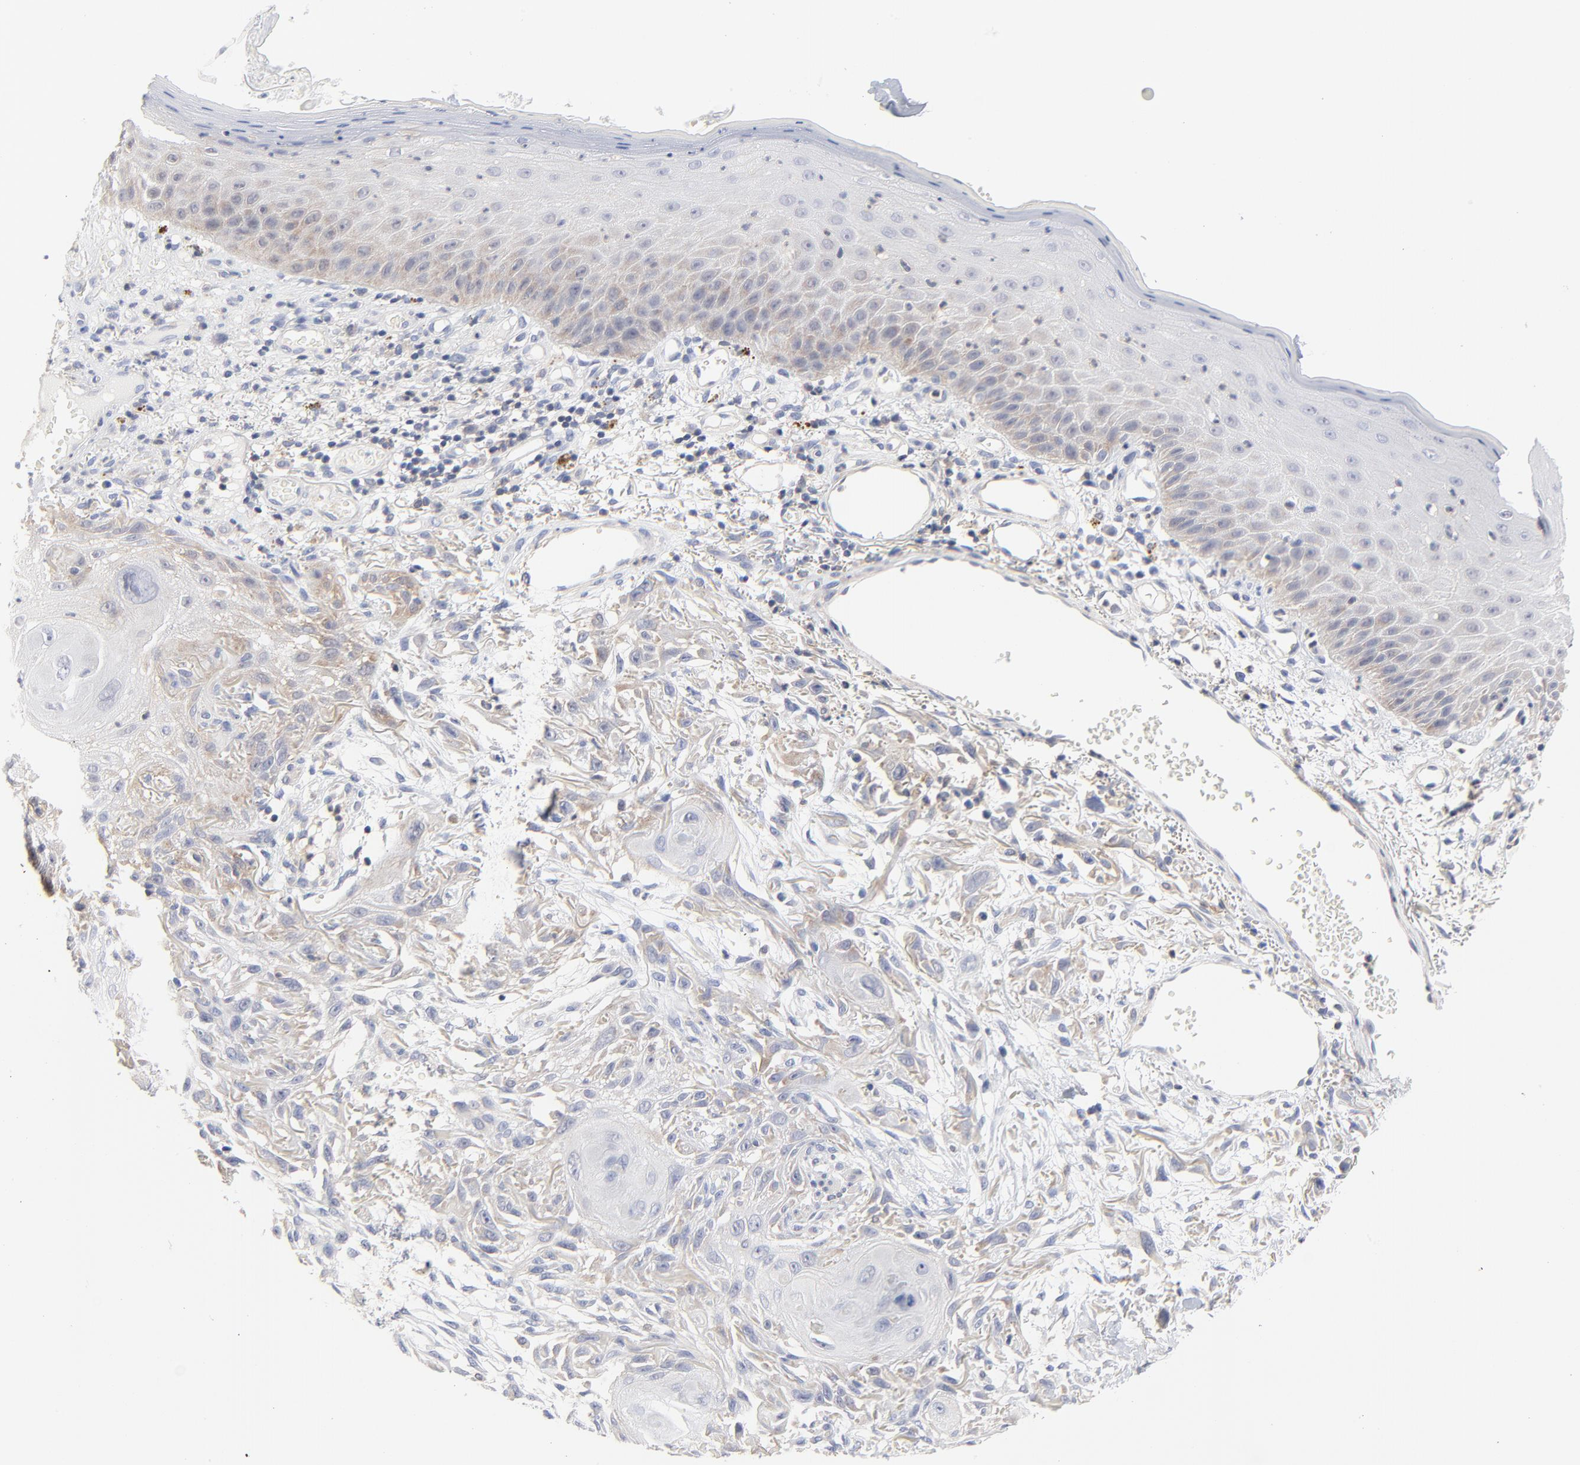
{"staining": {"intensity": "weak", "quantity": "25%-75%", "location": "cytoplasmic/membranous"}, "tissue": "skin cancer", "cell_type": "Tumor cells", "image_type": "cancer", "snomed": [{"axis": "morphology", "description": "Squamous cell carcinoma, NOS"}, {"axis": "topography", "description": "Skin"}], "caption": "IHC staining of skin cancer, which displays low levels of weak cytoplasmic/membranous expression in approximately 25%-75% of tumor cells indicating weak cytoplasmic/membranous protein expression. The staining was performed using DAB (brown) for protein detection and nuclei were counterstained in hematoxylin (blue).", "gene": "CAB39L", "patient": {"sex": "female", "age": 59}}